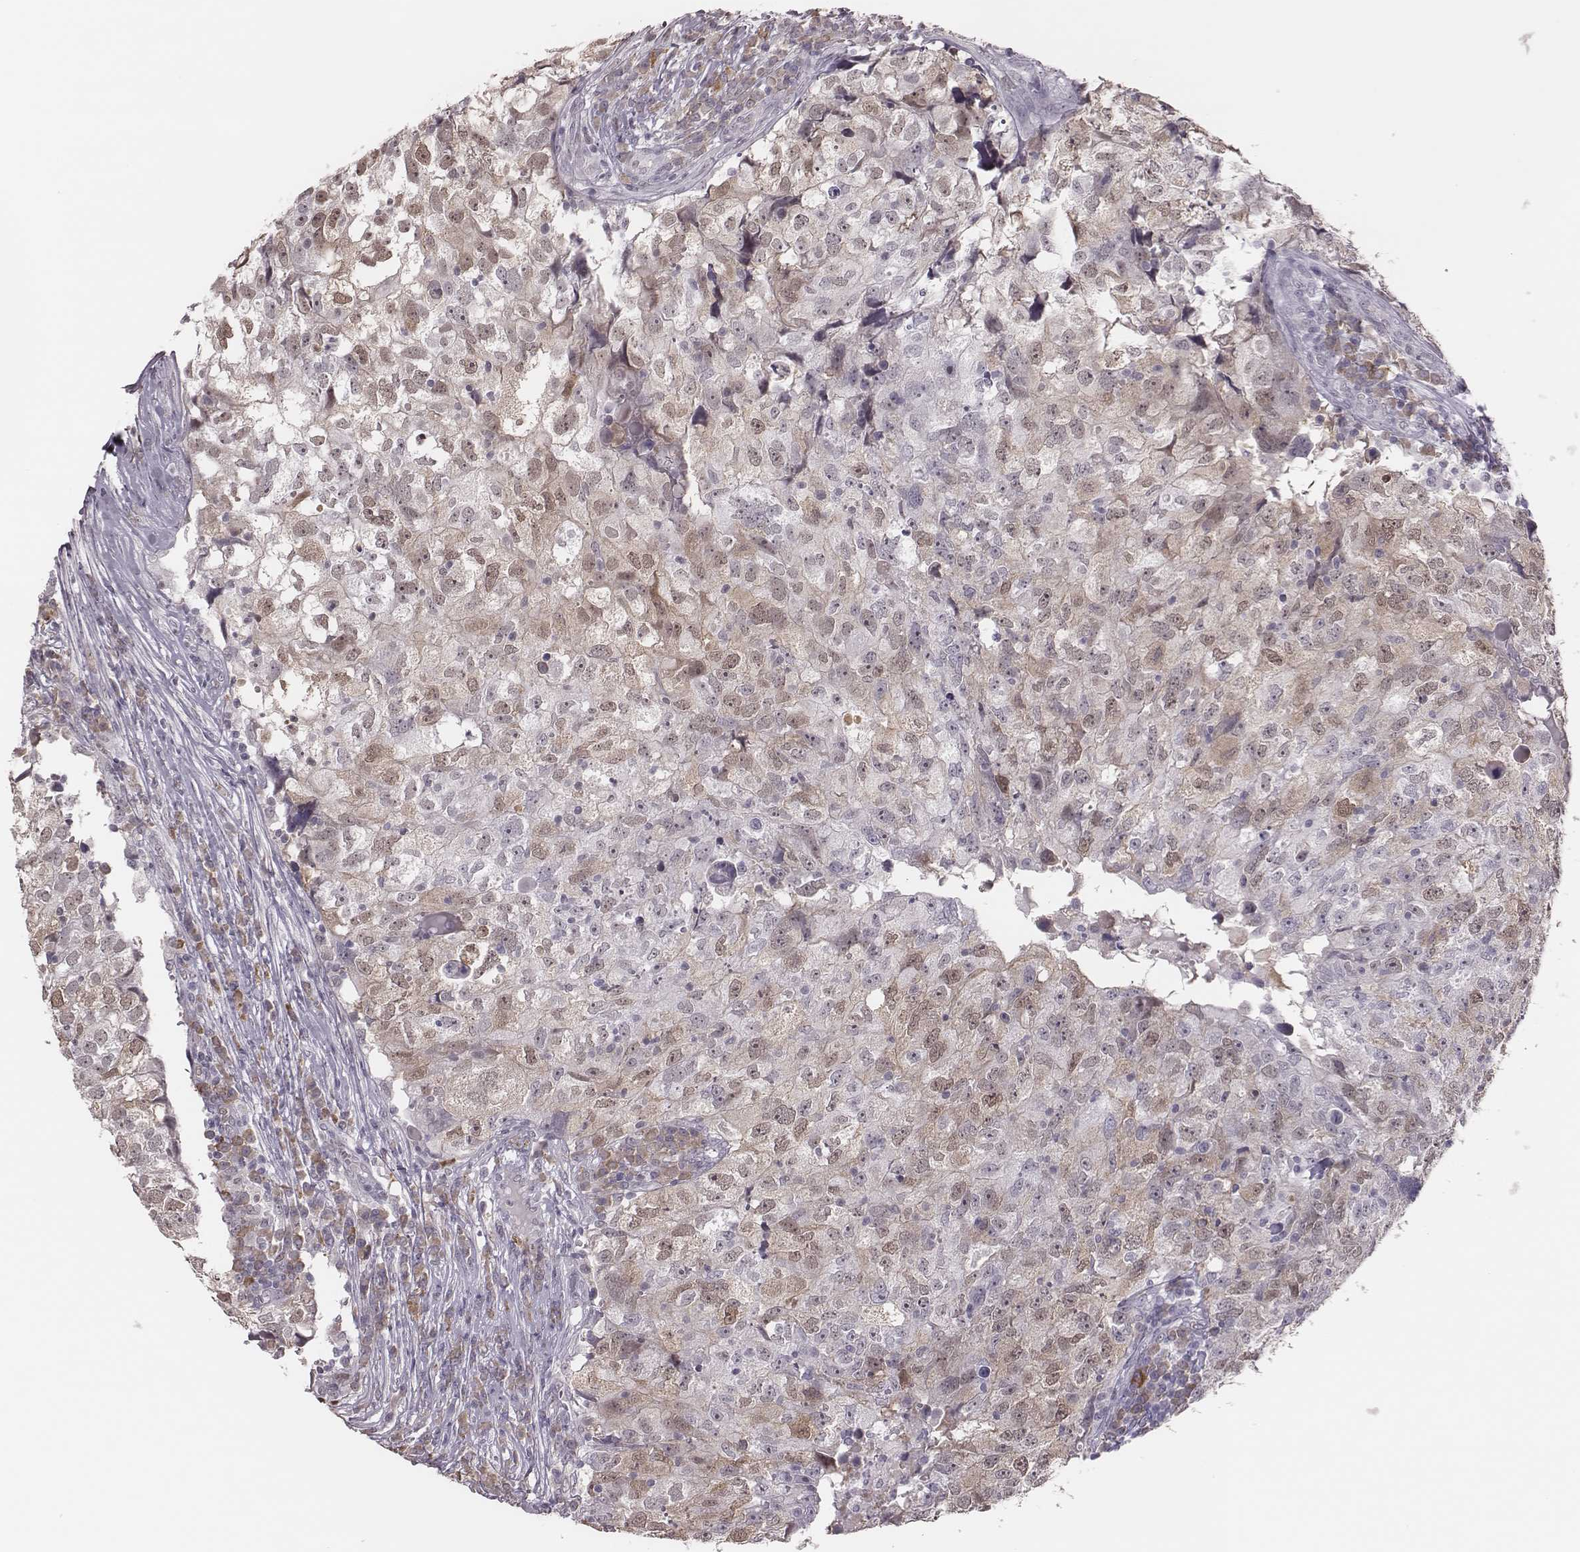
{"staining": {"intensity": "weak", "quantity": "25%-75%", "location": "cytoplasmic/membranous,nuclear"}, "tissue": "breast cancer", "cell_type": "Tumor cells", "image_type": "cancer", "snomed": [{"axis": "morphology", "description": "Duct carcinoma"}, {"axis": "topography", "description": "Breast"}], "caption": "Human breast invasive ductal carcinoma stained for a protein (brown) demonstrates weak cytoplasmic/membranous and nuclear positive expression in about 25%-75% of tumor cells.", "gene": "PBK", "patient": {"sex": "female", "age": 30}}